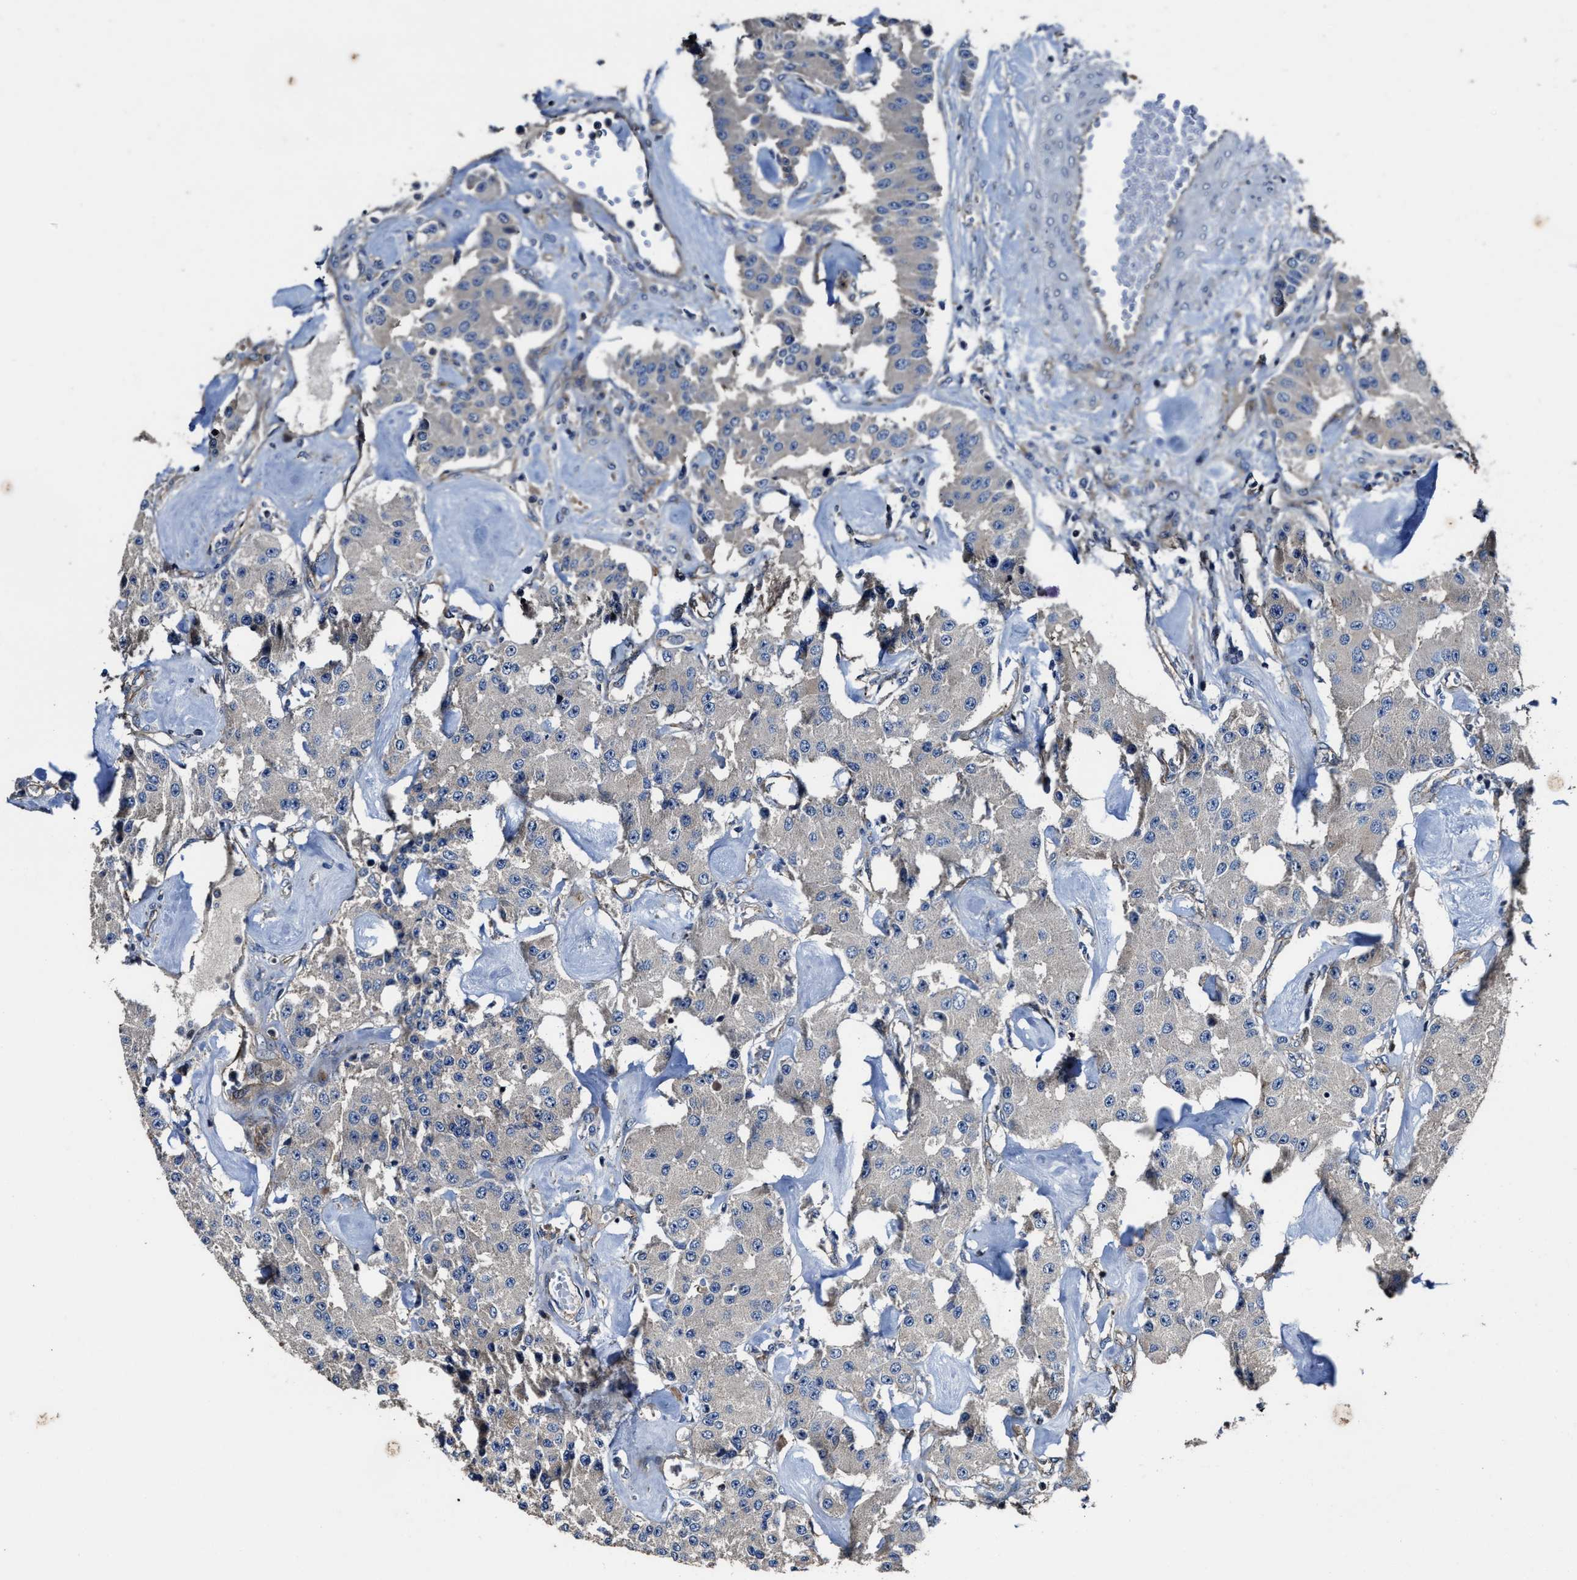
{"staining": {"intensity": "negative", "quantity": "none", "location": "none"}, "tissue": "carcinoid", "cell_type": "Tumor cells", "image_type": "cancer", "snomed": [{"axis": "morphology", "description": "Carcinoid, malignant, NOS"}, {"axis": "topography", "description": "Pancreas"}], "caption": "This is an immunohistochemistry (IHC) micrograph of carcinoid. There is no positivity in tumor cells.", "gene": "PTAR1", "patient": {"sex": "male", "age": 41}}